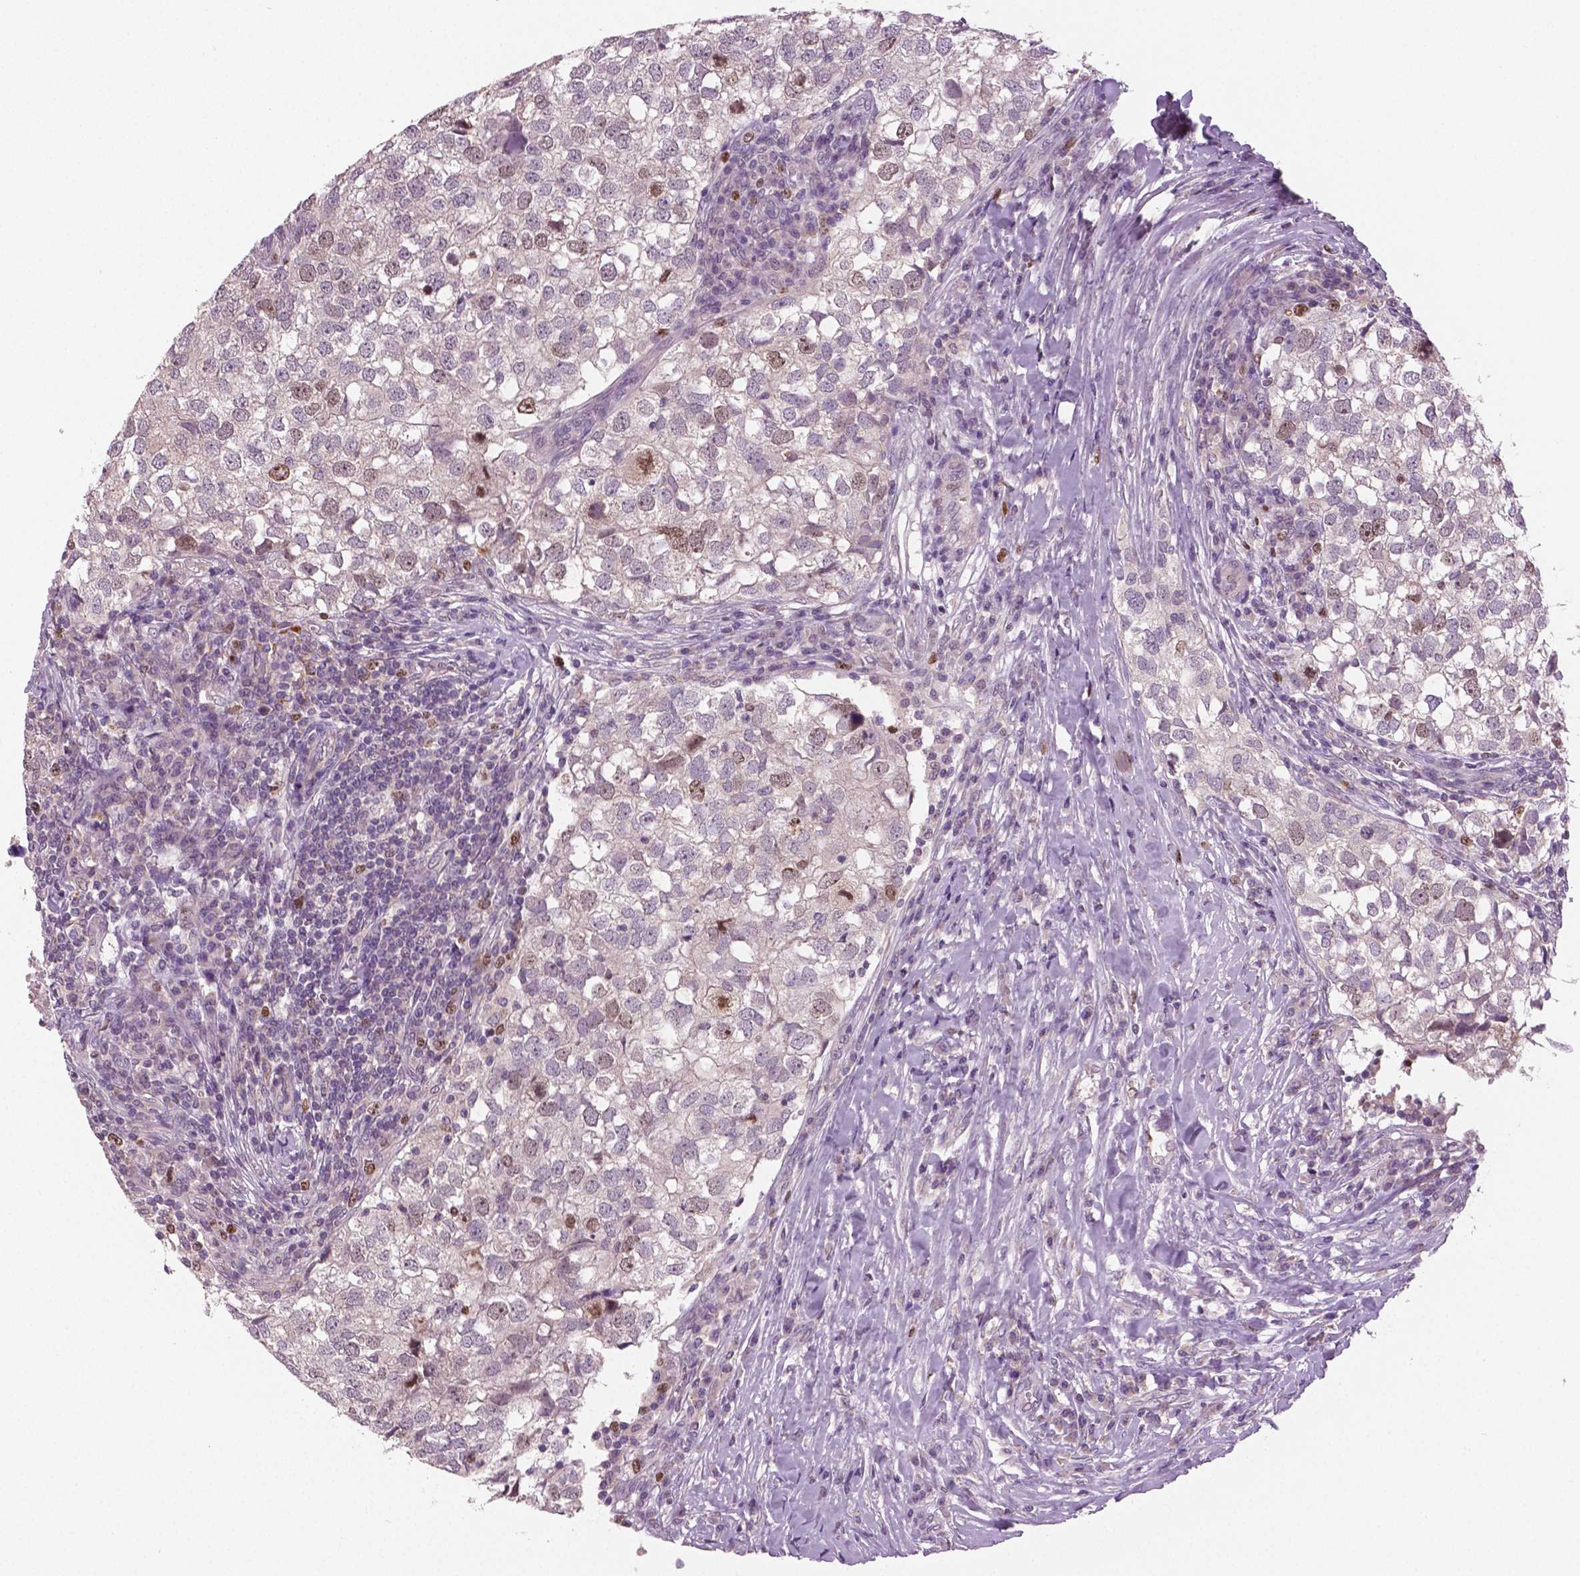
{"staining": {"intensity": "moderate", "quantity": "<25%", "location": "nuclear"}, "tissue": "breast cancer", "cell_type": "Tumor cells", "image_type": "cancer", "snomed": [{"axis": "morphology", "description": "Duct carcinoma"}, {"axis": "topography", "description": "Breast"}], "caption": "Breast cancer (intraductal carcinoma) stained with a protein marker reveals moderate staining in tumor cells.", "gene": "MKI67", "patient": {"sex": "female", "age": 30}}